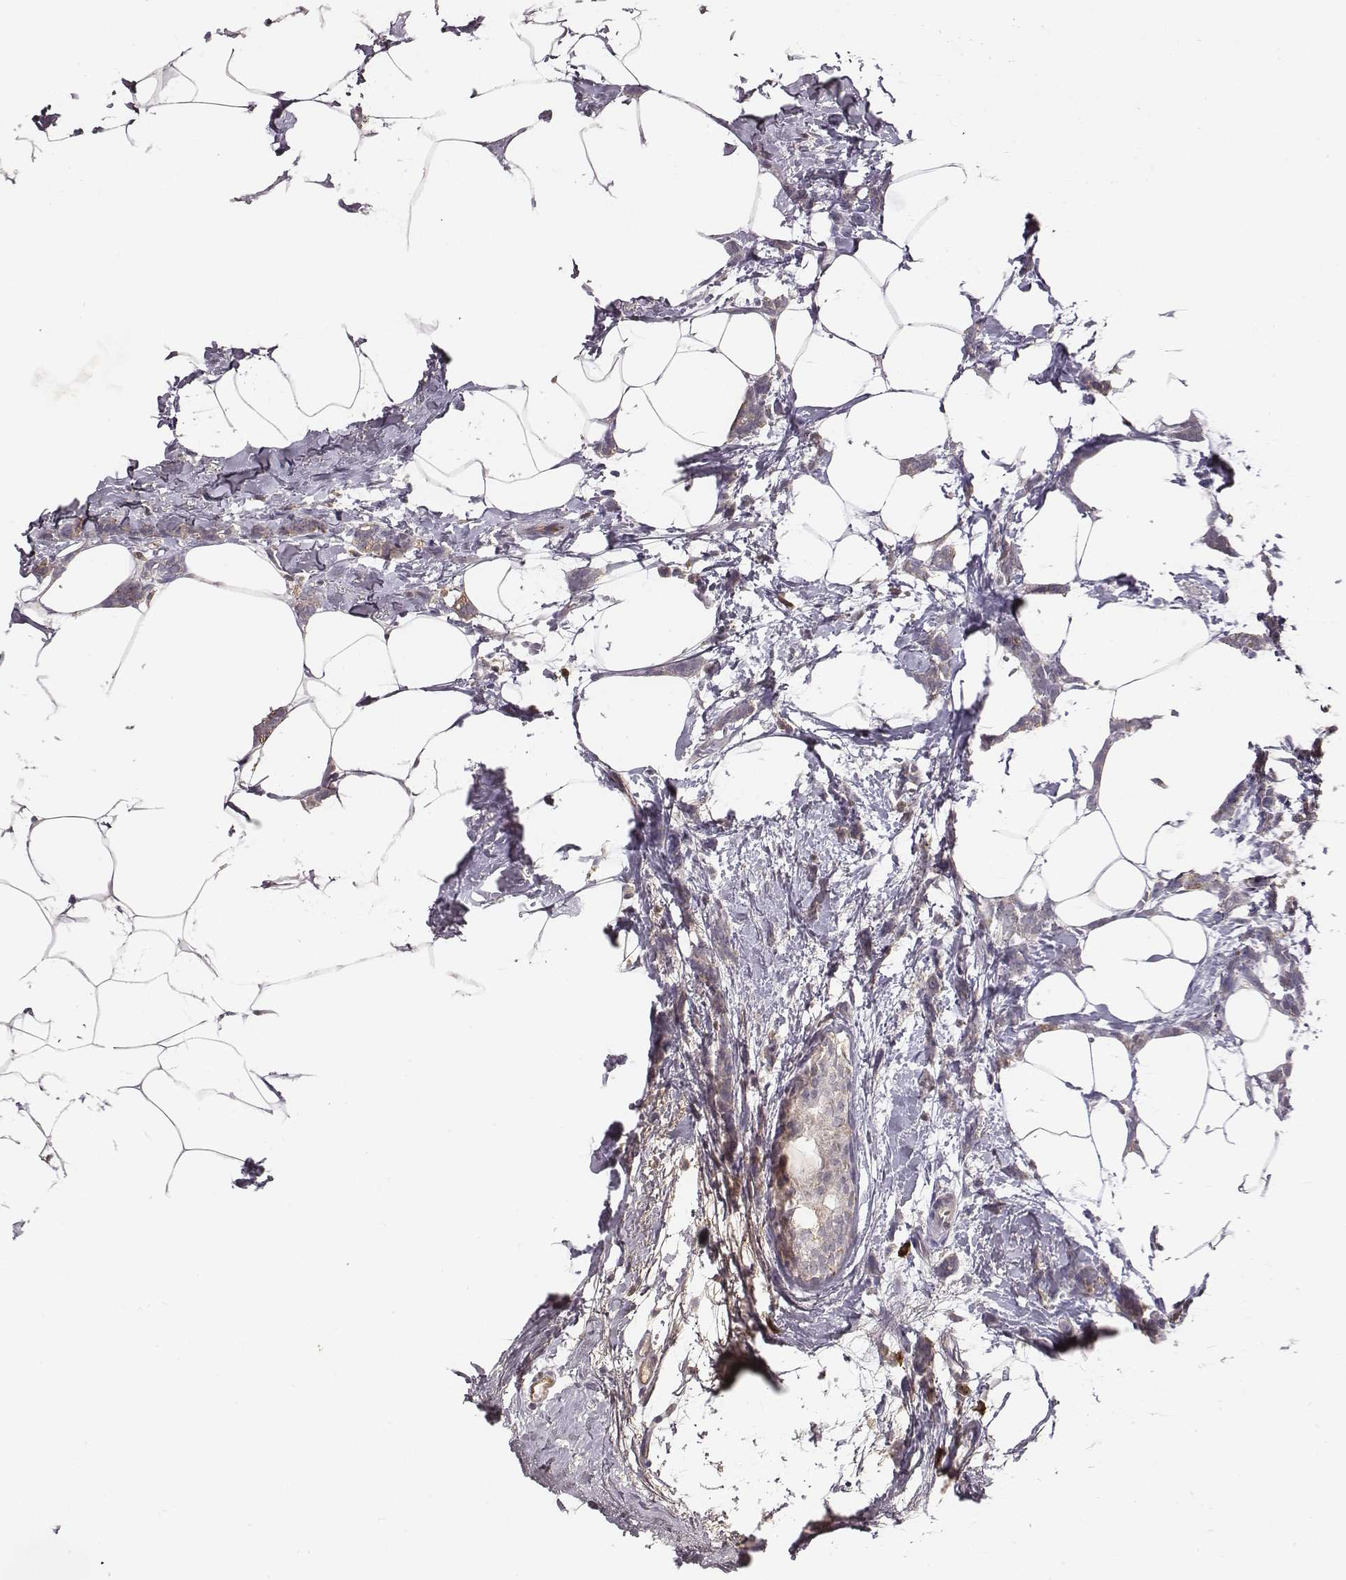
{"staining": {"intensity": "negative", "quantity": "none", "location": "none"}, "tissue": "breast cancer", "cell_type": "Tumor cells", "image_type": "cancer", "snomed": [{"axis": "morphology", "description": "Duct carcinoma"}, {"axis": "topography", "description": "Breast"}], "caption": "Histopathology image shows no significant protein positivity in tumor cells of breast infiltrating ductal carcinoma. (Immunohistochemistry (ihc), brightfield microscopy, high magnification).", "gene": "SLC22A6", "patient": {"sex": "female", "age": 40}}